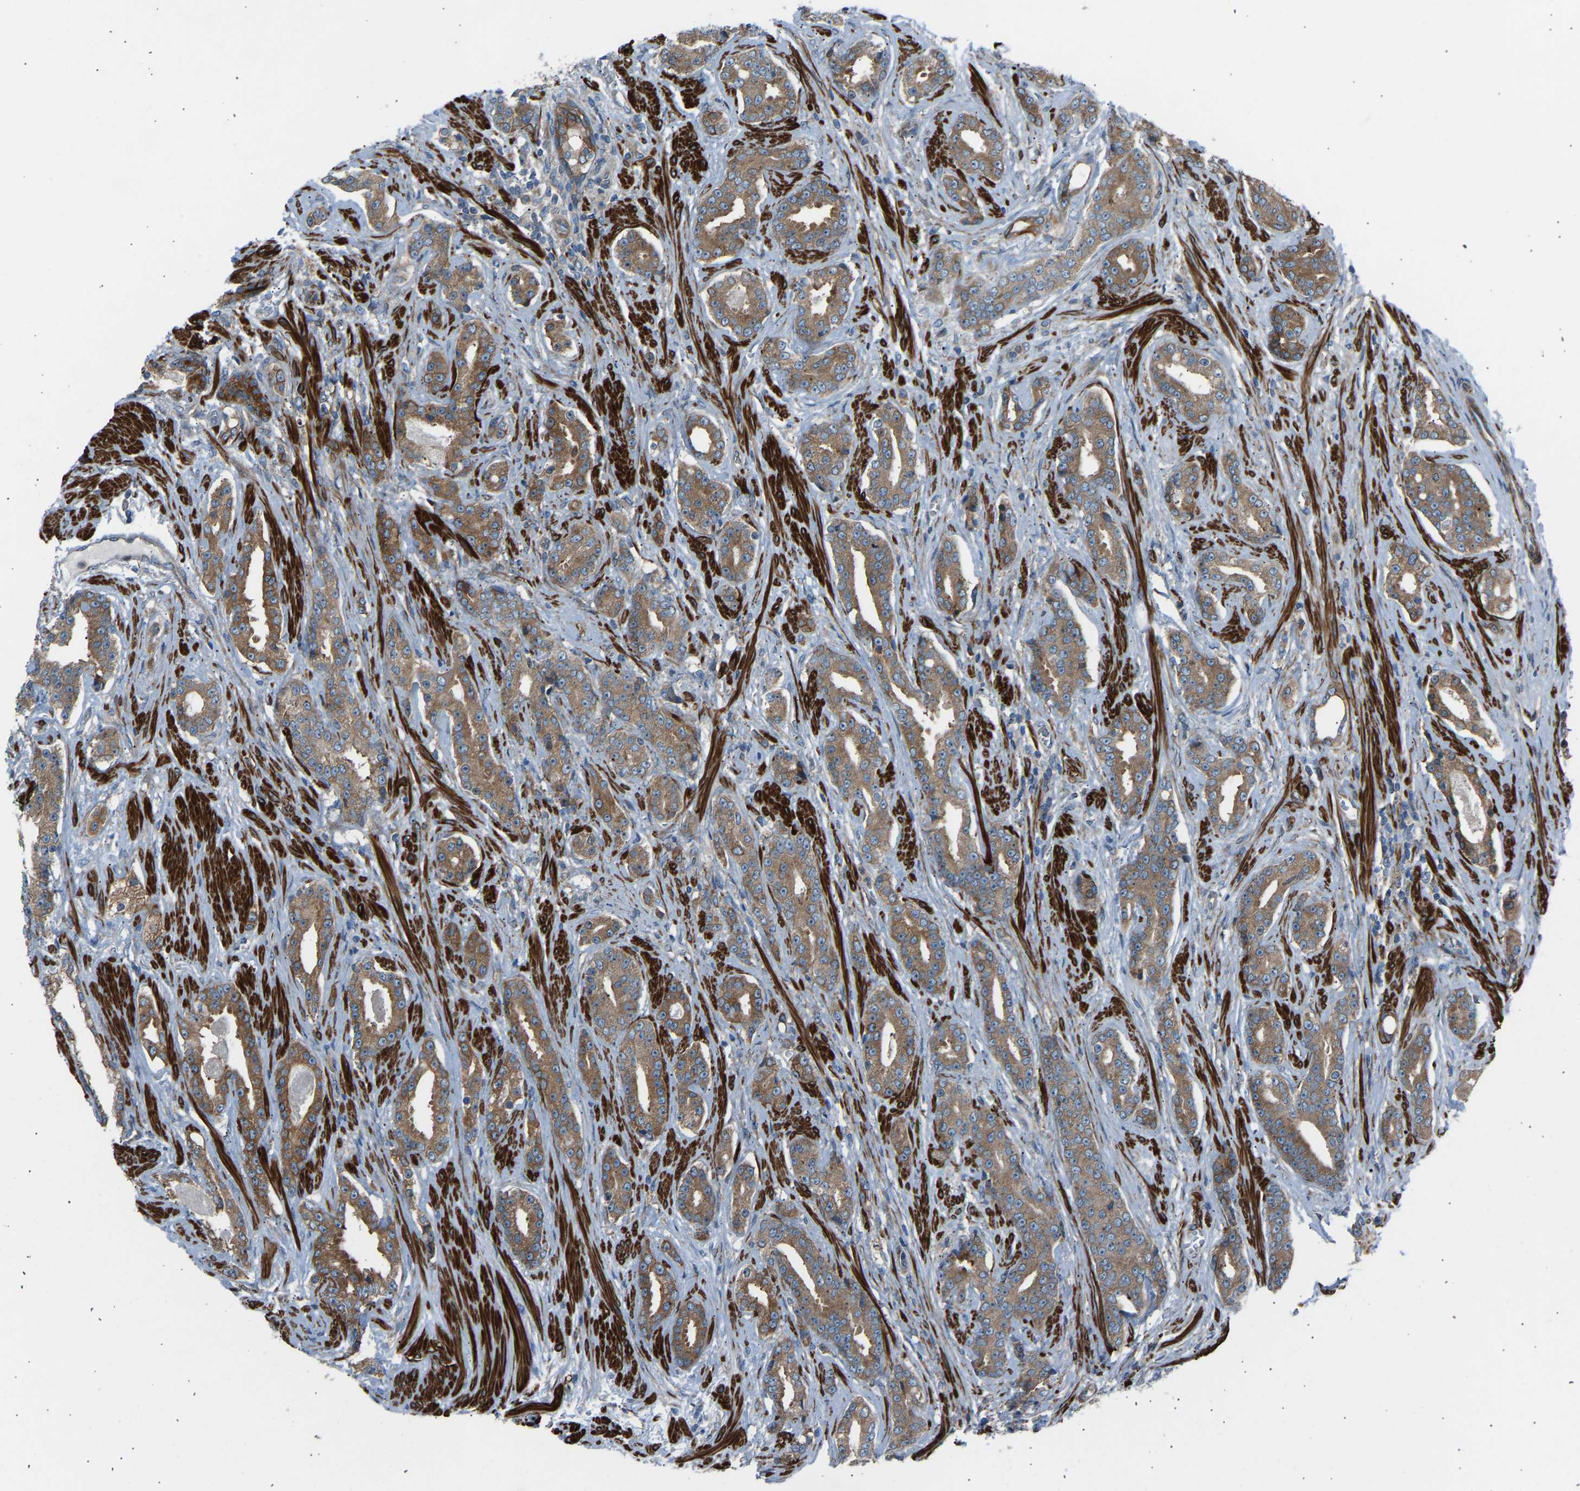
{"staining": {"intensity": "strong", "quantity": ">75%", "location": "cytoplasmic/membranous"}, "tissue": "prostate cancer", "cell_type": "Tumor cells", "image_type": "cancer", "snomed": [{"axis": "morphology", "description": "Adenocarcinoma, High grade"}, {"axis": "topography", "description": "Prostate"}], "caption": "Approximately >75% of tumor cells in high-grade adenocarcinoma (prostate) display strong cytoplasmic/membranous protein expression as visualized by brown immunohistochemical staining.", "gene": "VPS41", "patient": {"sex": "male", "age": 71}}